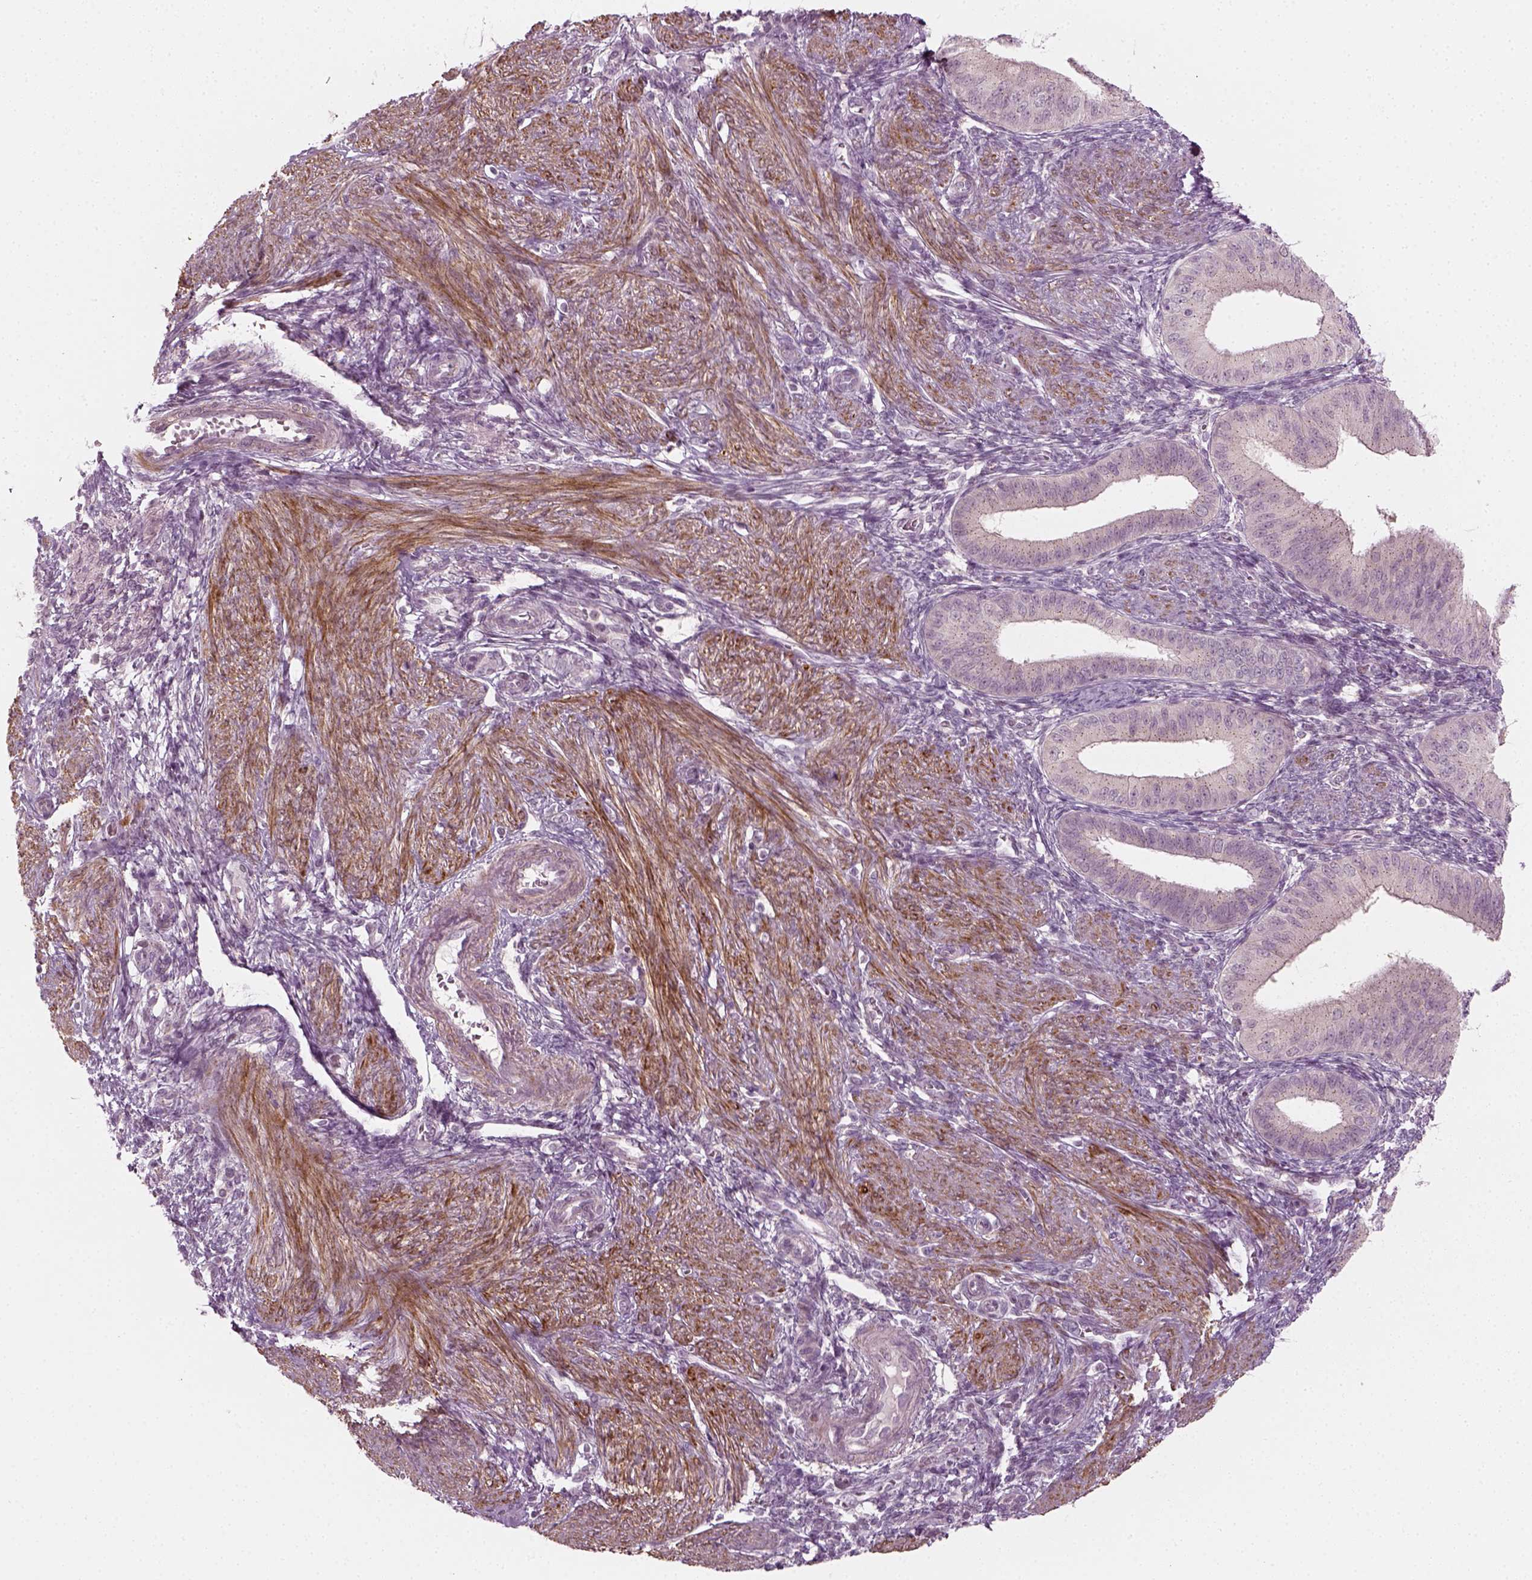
{"staining": {"intensity": "negative", "quantity": "none", "location": "none"}, "tissue": "endometrium", "cell_type": "Cells in endometrial stroma", "image_type": "normal", "snomed": [{"axis": "morphology", "description": "Normal tissue, NOS"}, {"axis": "topography", "description": "Endometrium"}], "caption": "Immunohistochemistry image of benign human endometrium stained for a protein (brown), which shows no positivity in cells in endometrial stroma. (DAB immunohistochemistry (IHC) visualized using brightfield microscopy, high magnification).", "gene": "MLIP", "patient": {"sex": "female", "age": 39}}